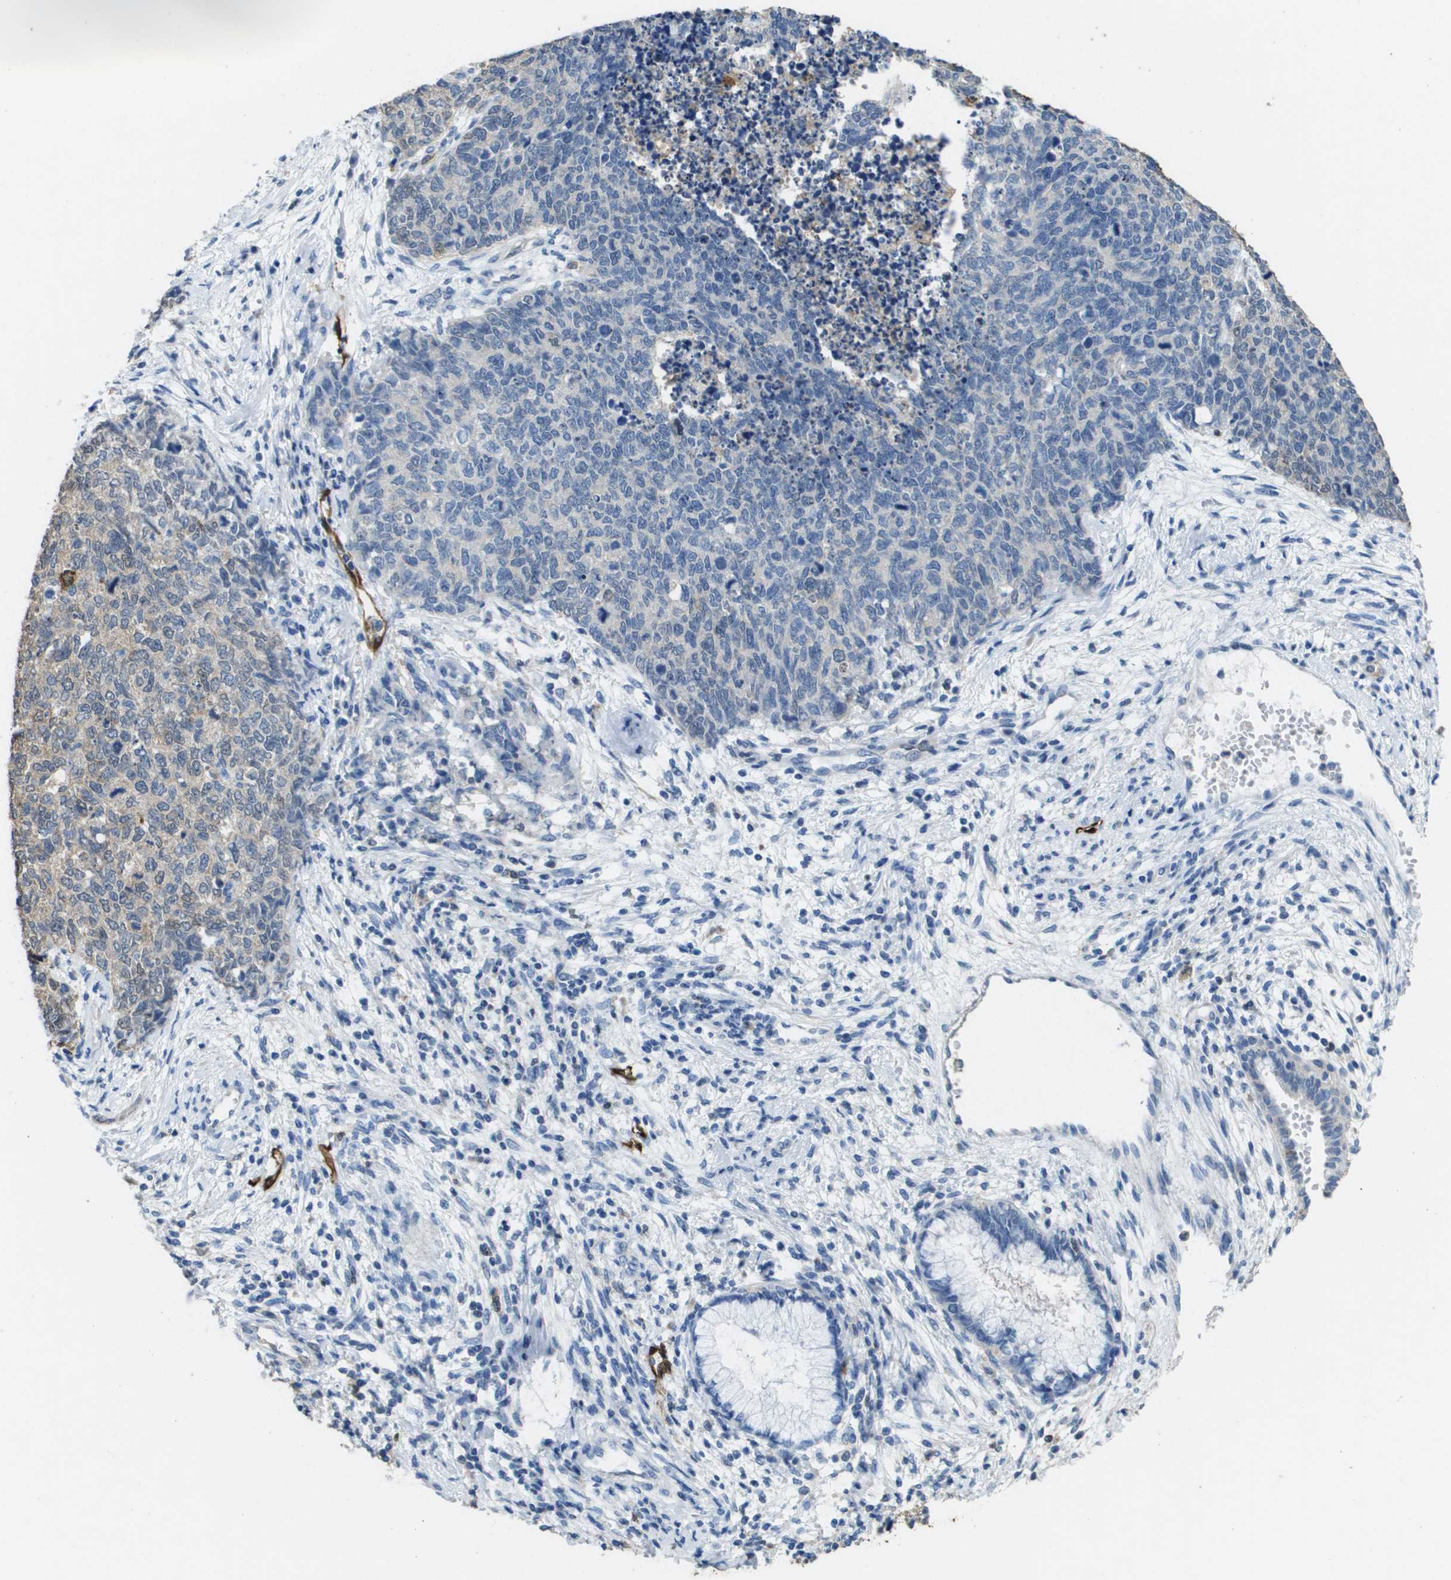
{"staining": {"intensity": "moderate", "quantity": "<25%", "location": "cytoplasmic/membranous"}, "tissue": "cervical cancer", "cell_type": "Tumor cells", "image_type": "cancer", "snomed": [{"axis": "morphology", "description": "Squamous cell carcinoma, NOS"}, {"axis": "topography", "description": "Cervix"}], "caption": "A brown stain highlights moderate cytoplasmic/membranous expression of a protein in squamous cell carcinoma (cervical) tumor cells.", "gene": "FABP5", "patient": {"sex": "female", "age": 63}}